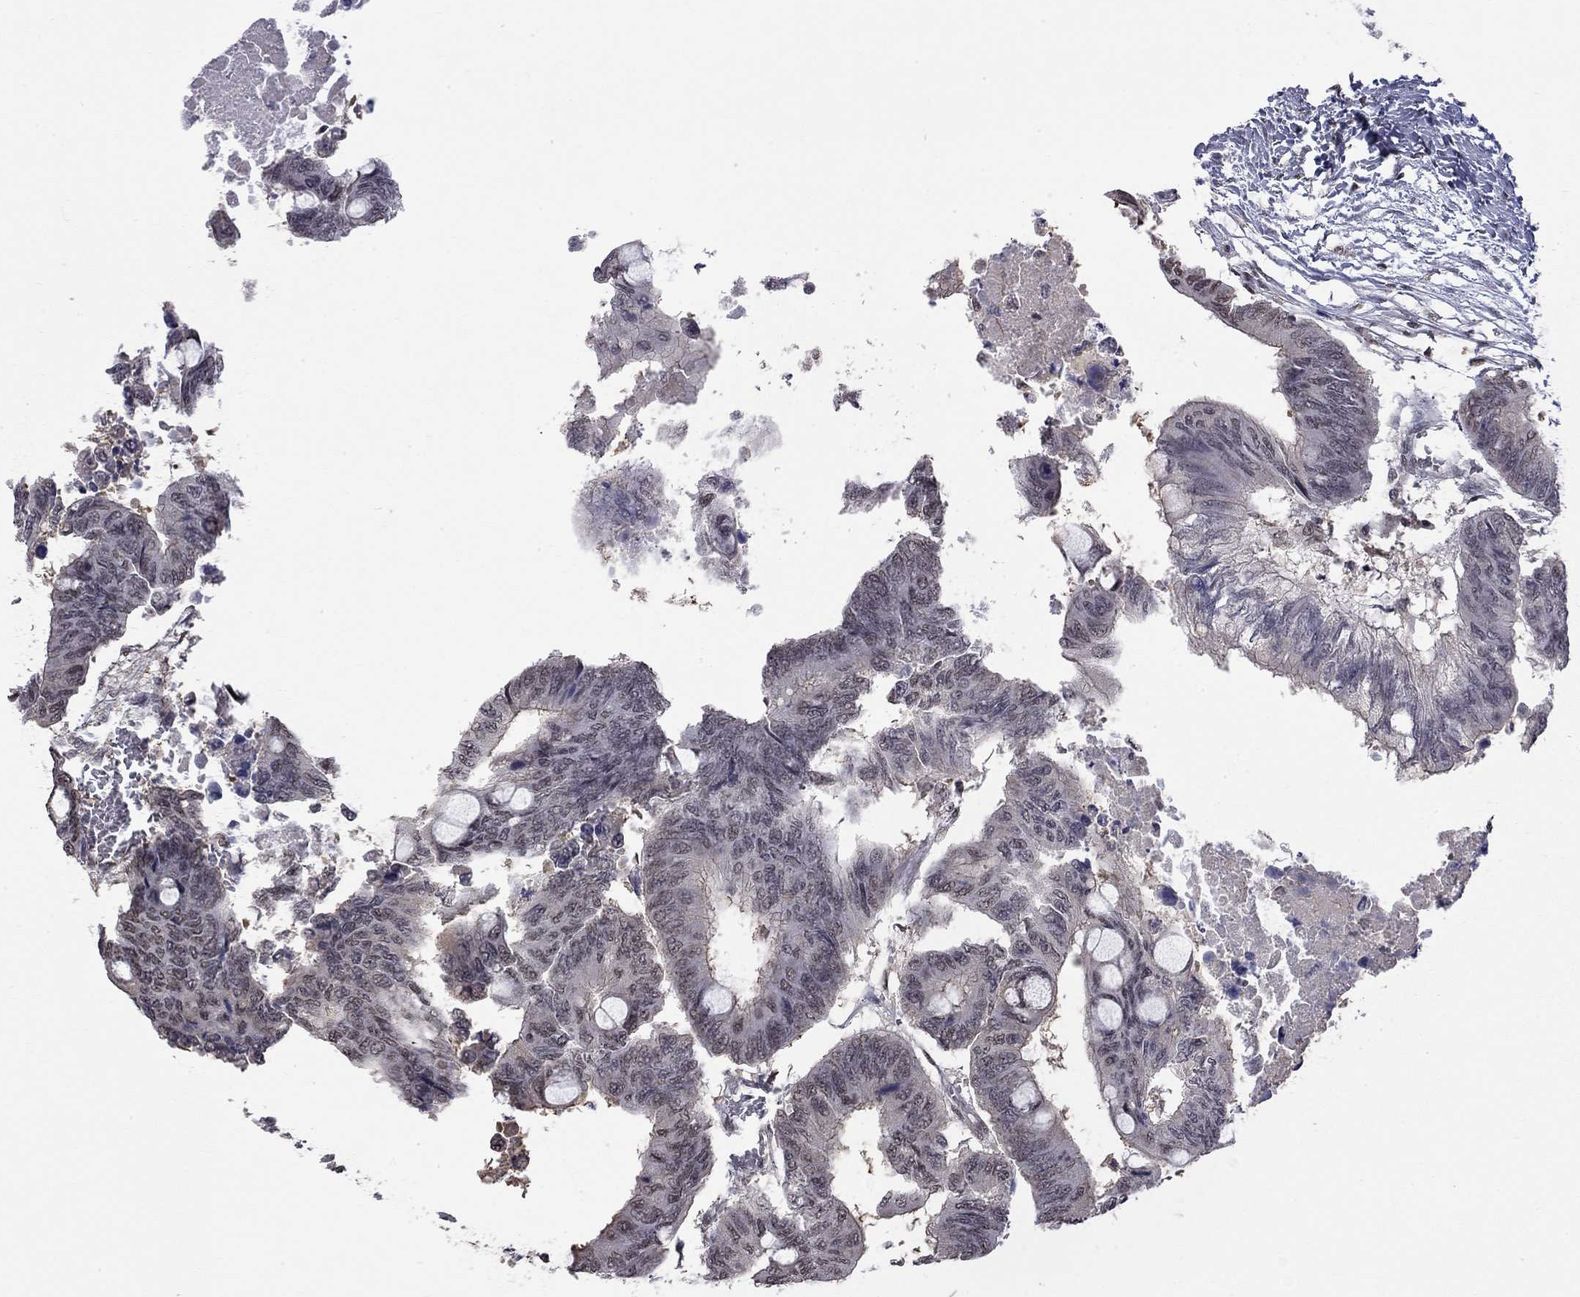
{"staining": {"intensity": "negative", "quantity": "none", "location": "none"}, "tissue": "colorectal cancer", "cell_type": "Tumor cells", "image_type": "cancer", "snomed": [{"axis": "morphology", "description": "Normal tissue, NOS"}, {"axis": "morphology", "description": "Adenocarcinoma, NOS"}, {"axis": "topography", "description": "Rectum"}, {"axis": "topography", "description": "Peripheral nerve tissue"}], "caption": "This is an IHC photomicrograph of human colorectal adenocarcinoma. There is no staining in tumor cells.", "gene": "RFWD3", "patient": {"sex": "male", "age": 92}}